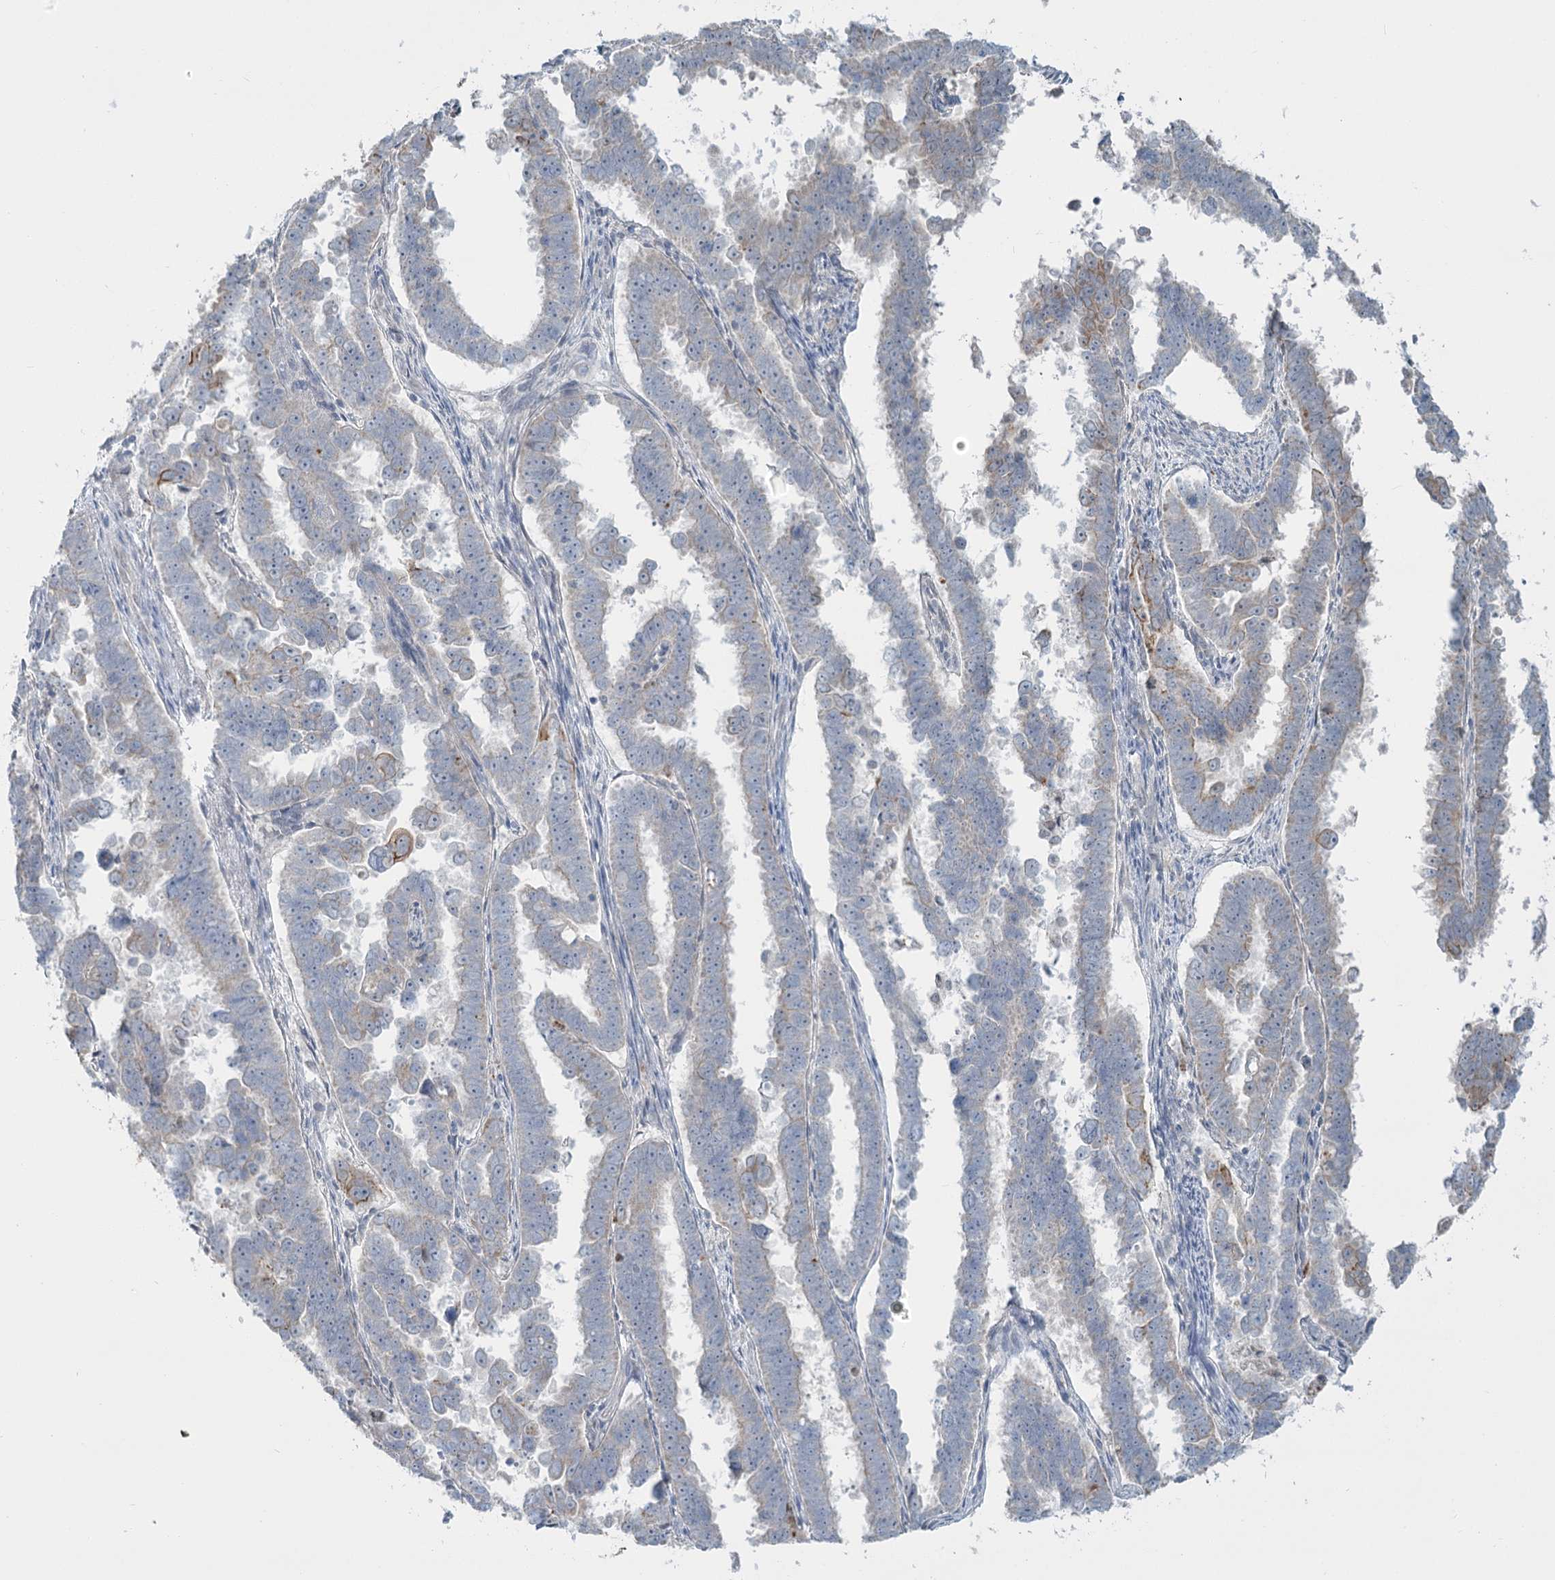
{"staining": {"intensity": "weak", "quantity": "<25%", "location": "cytoplasmic/membranous"}, "tissue": "endometrial cancer", "cell_type": "Tumor cells", "image_type": "cancer", "snomed": [{"axis": "morphology", "description": "Adenocarcinoma, NOS"}, {"axis": "topography", "description": "Endometrium"}], "caption": "The micrograph demonstrates no staining of tumor cells in endometrial cancer (adenocarcinoma). (DAB IHC, high magnification).", "gene": "ABITRAM", "patient": {"sex": "female", "age": 75}}